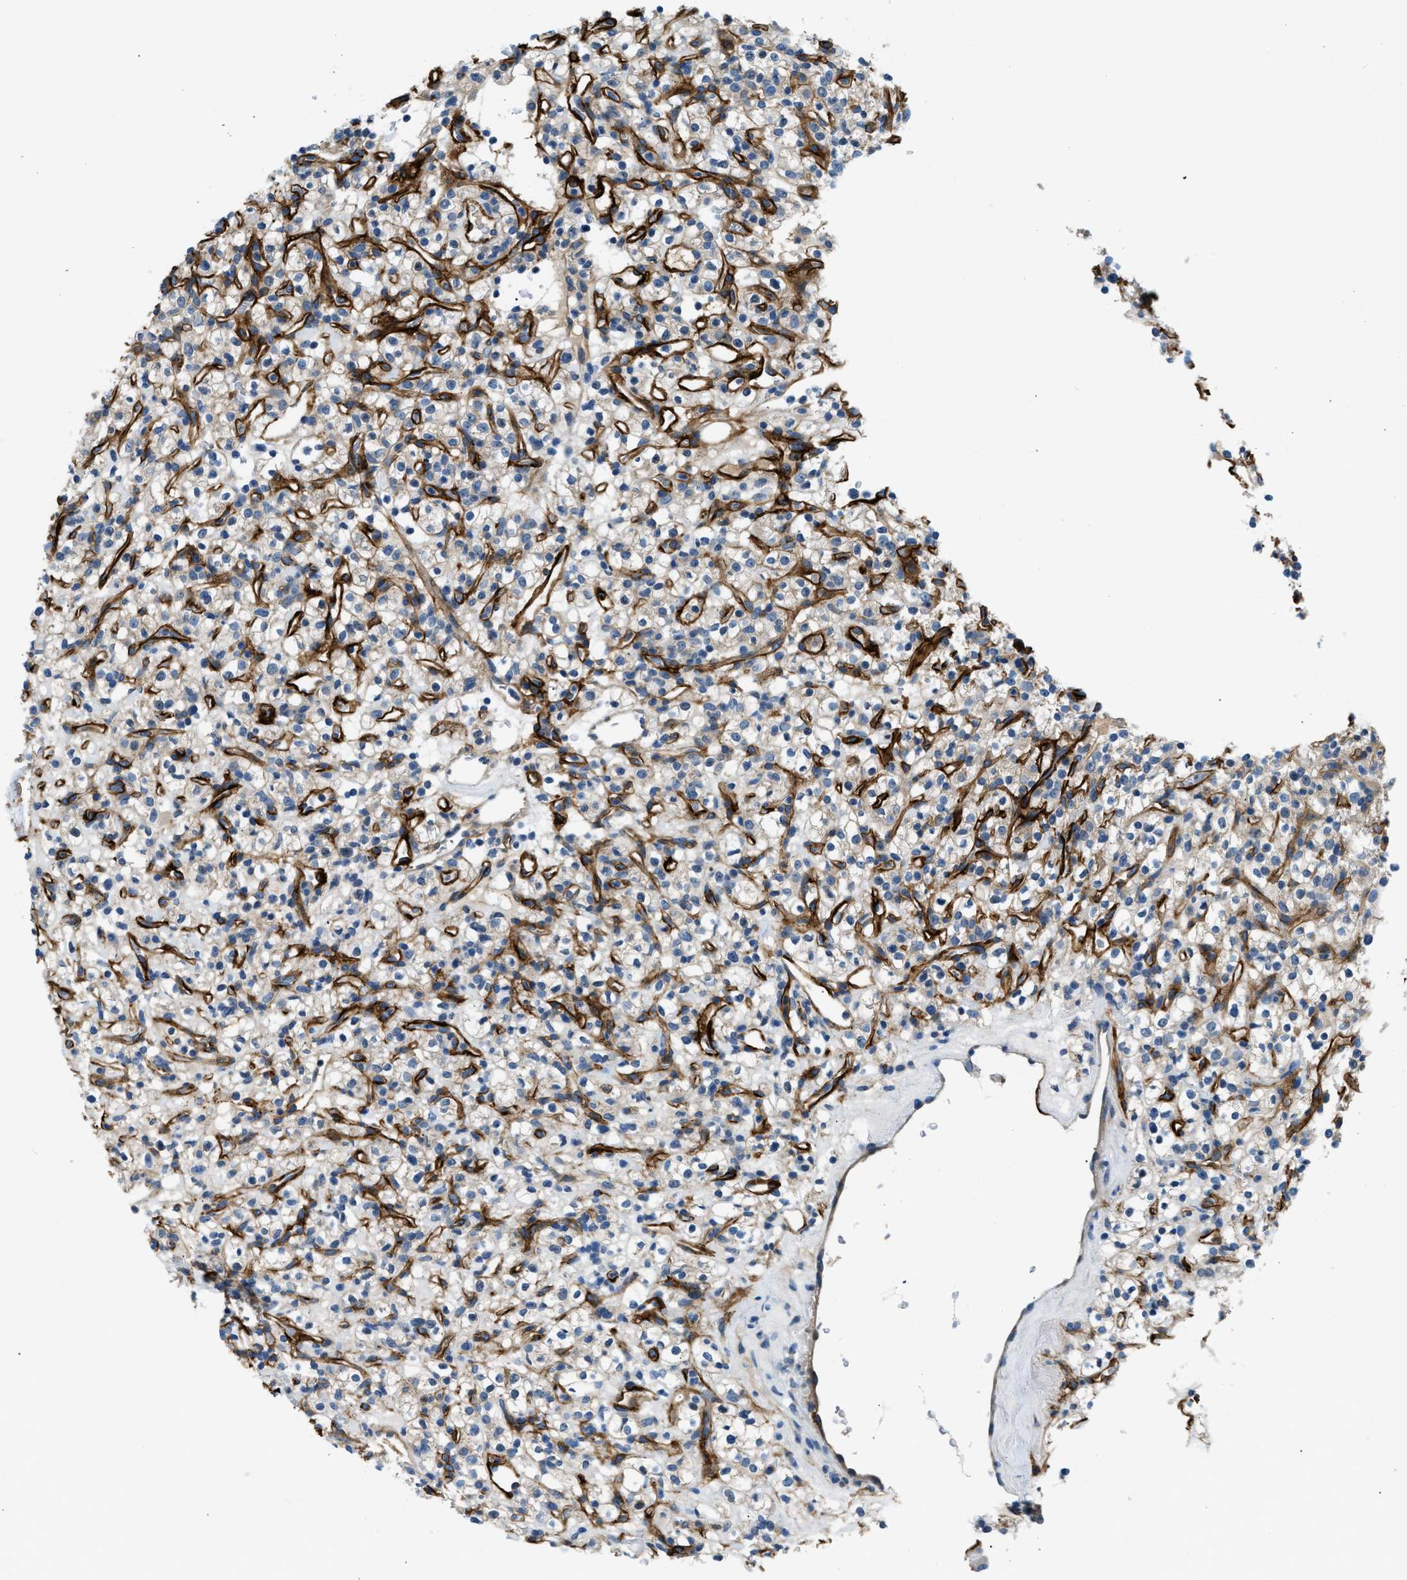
{"staining": {"intensity": "weak", "quantity": "25%-75%", "location": "cytoplasmic/membranous"}, "tissue": "renal cancer", "cell_type": "Tumor cells", "image_type": "cancer", "snomed": [{"axis": "morphology", "description": "Normal tissue, NOS"}, {"axis": "morphology", "description": "Adenocarcinoma, NOS"}, {"axis": "topography", "description": "Kidney"}], "caption": "Renal adenocarcinoma tissue demonstrates weak cytoplasmic/membranous staining in about 25%-75% of tumor cells The staining was performed using DAB (3,3'-diaminobenzidine), with brown indicating positive protein expression. Nuclei are stained blue with hematoxylin.", "gene": "COL15A1", "patient": {"sex": "female", "age": 72}}